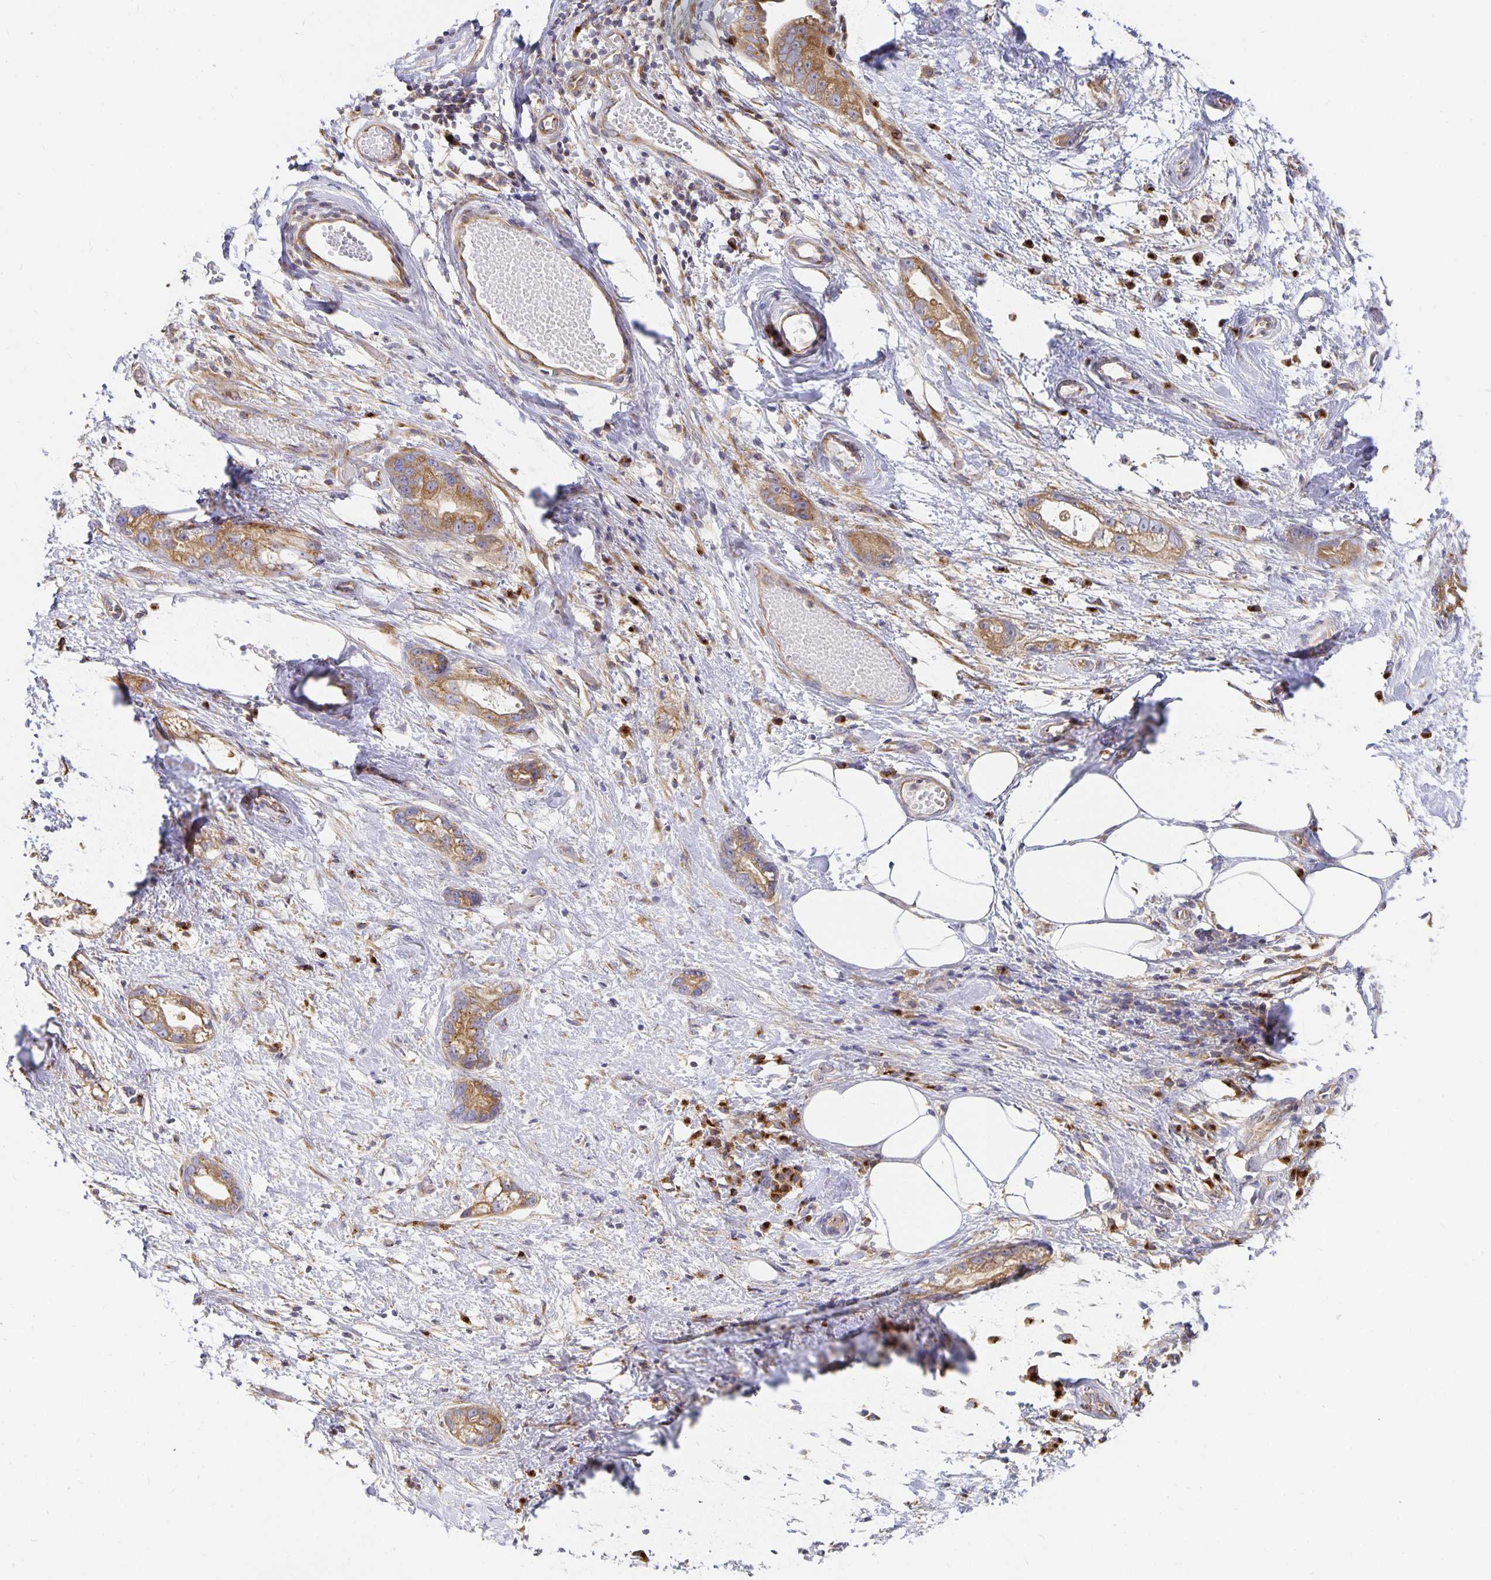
{"staining": {"intensity": "moderate", "quantity": ">75%", "location": "cytoplasmic/membranous"}, "tissue": "stomach cancer", "cell_type": "Tumor cells", "image_type": "cancer", "snomed": [{"axis": "morphology", "description": "Adenocarcinoma, NOS"}, {"axis": "topography", "description": "Stomach"}], "caption": "A high-resolution image shows immunohistochemistry staining of adenocarcinoma (stomach), which demonstrates moderate cytoplasmic/membranous staining in approximately >75% of tumor cells.", "gene": "USO1", "patient": {"sex": "male", "age": 55}}